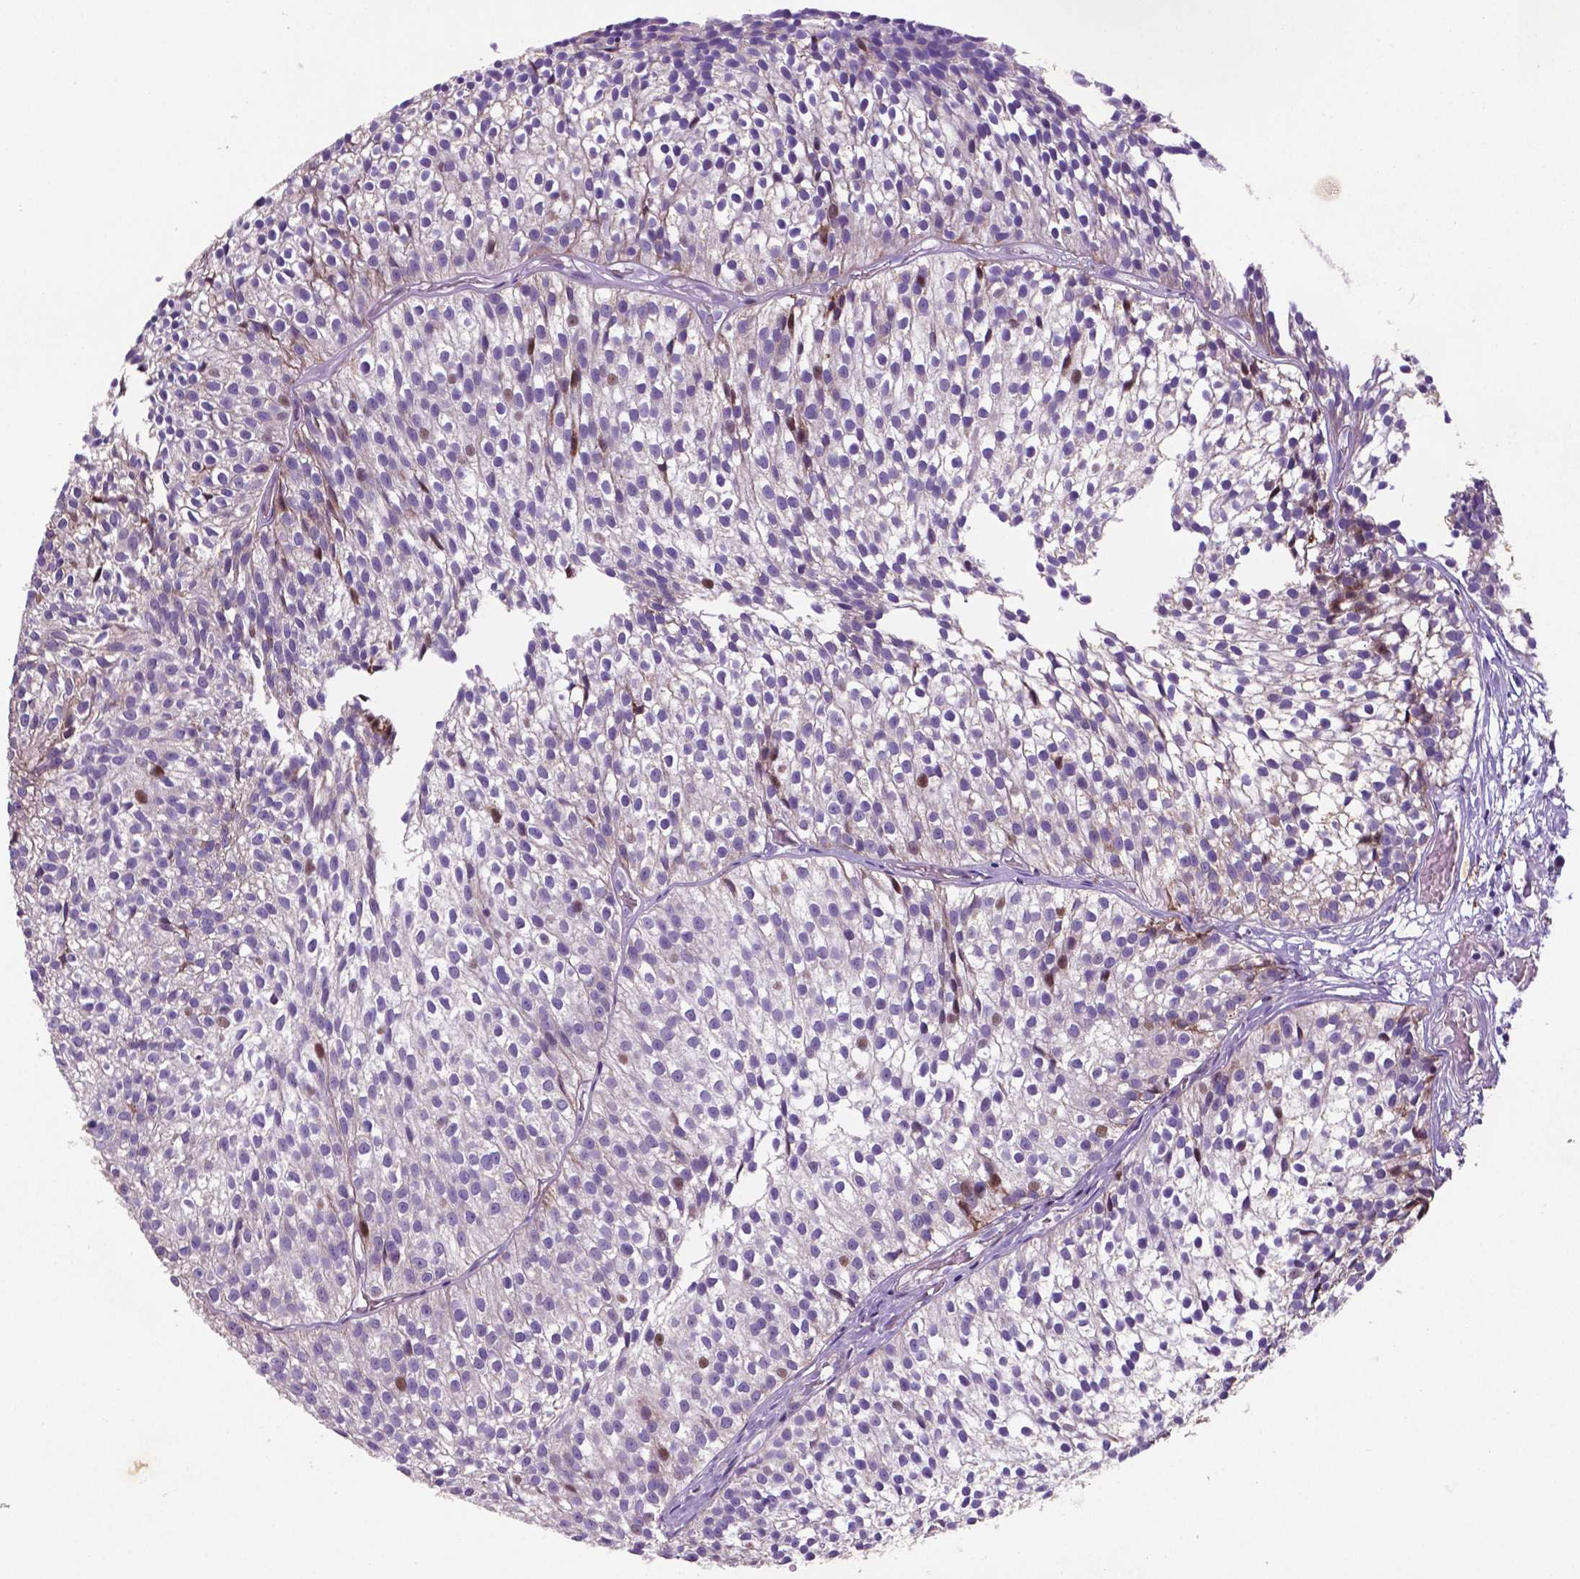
{"staining": {"intensity": "moderate", "quantity": "<25%", "location": "nuclear"}, "tissue": "urothelial cancer", "cell_type": "Tumor cells", "image_type": "cancer", "snomed": [{"axis": "morphology", "description": "Urothelial carcinoma, Low grade"}, {"axis": "topography", "description": "Urinary bladder"}], "caption": "Immunohistochemistry (DAB) staining of human urothelial cancer demonstrates moderate nuclear protein expression in about <25% of tumor cells.", "gene": "TM4SF20", "patient": {"sex": "male", "age": 63}}